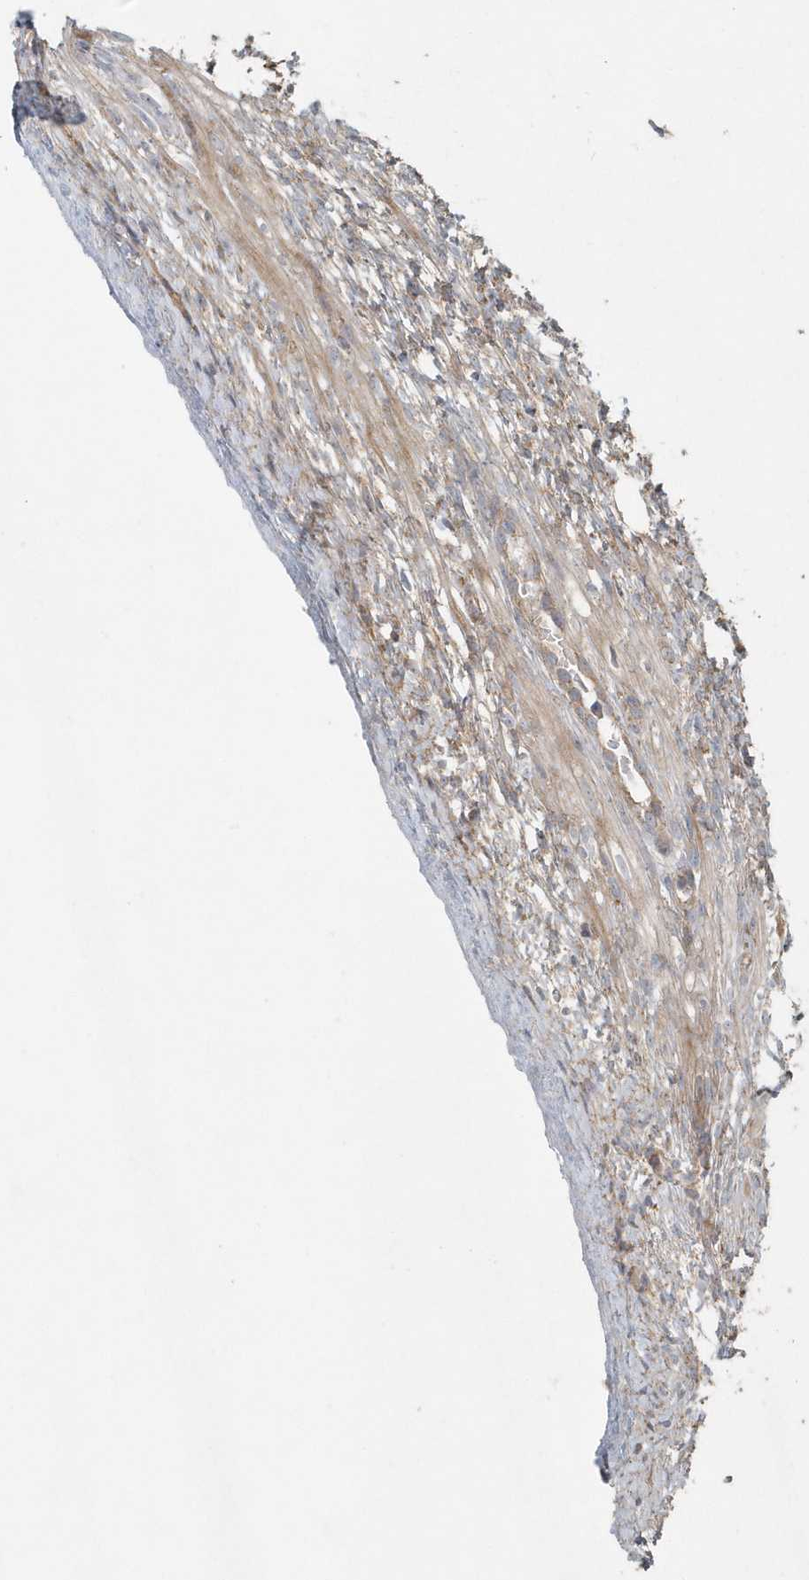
{"staining": {"intensity": "moderate", "quantity": ">75%", "location": "cytoplasmic/membranous"}, "tissue": "ovary", "cell_type": "Follicle cells", "image_type": "normal", "snomed": [{"axis": "morphology", "description": "Normal tissue, NOS"}, {"axis": "topography", "description": "Ovary"}], "caption": "About >75% of follicle cells in normal ovary show moderate cytoplasmic/membranous protein expression as visualized by brown immunohistochemical staining.", "gene": "MMUT", "patient": {"sex": "female", "age": 33}}